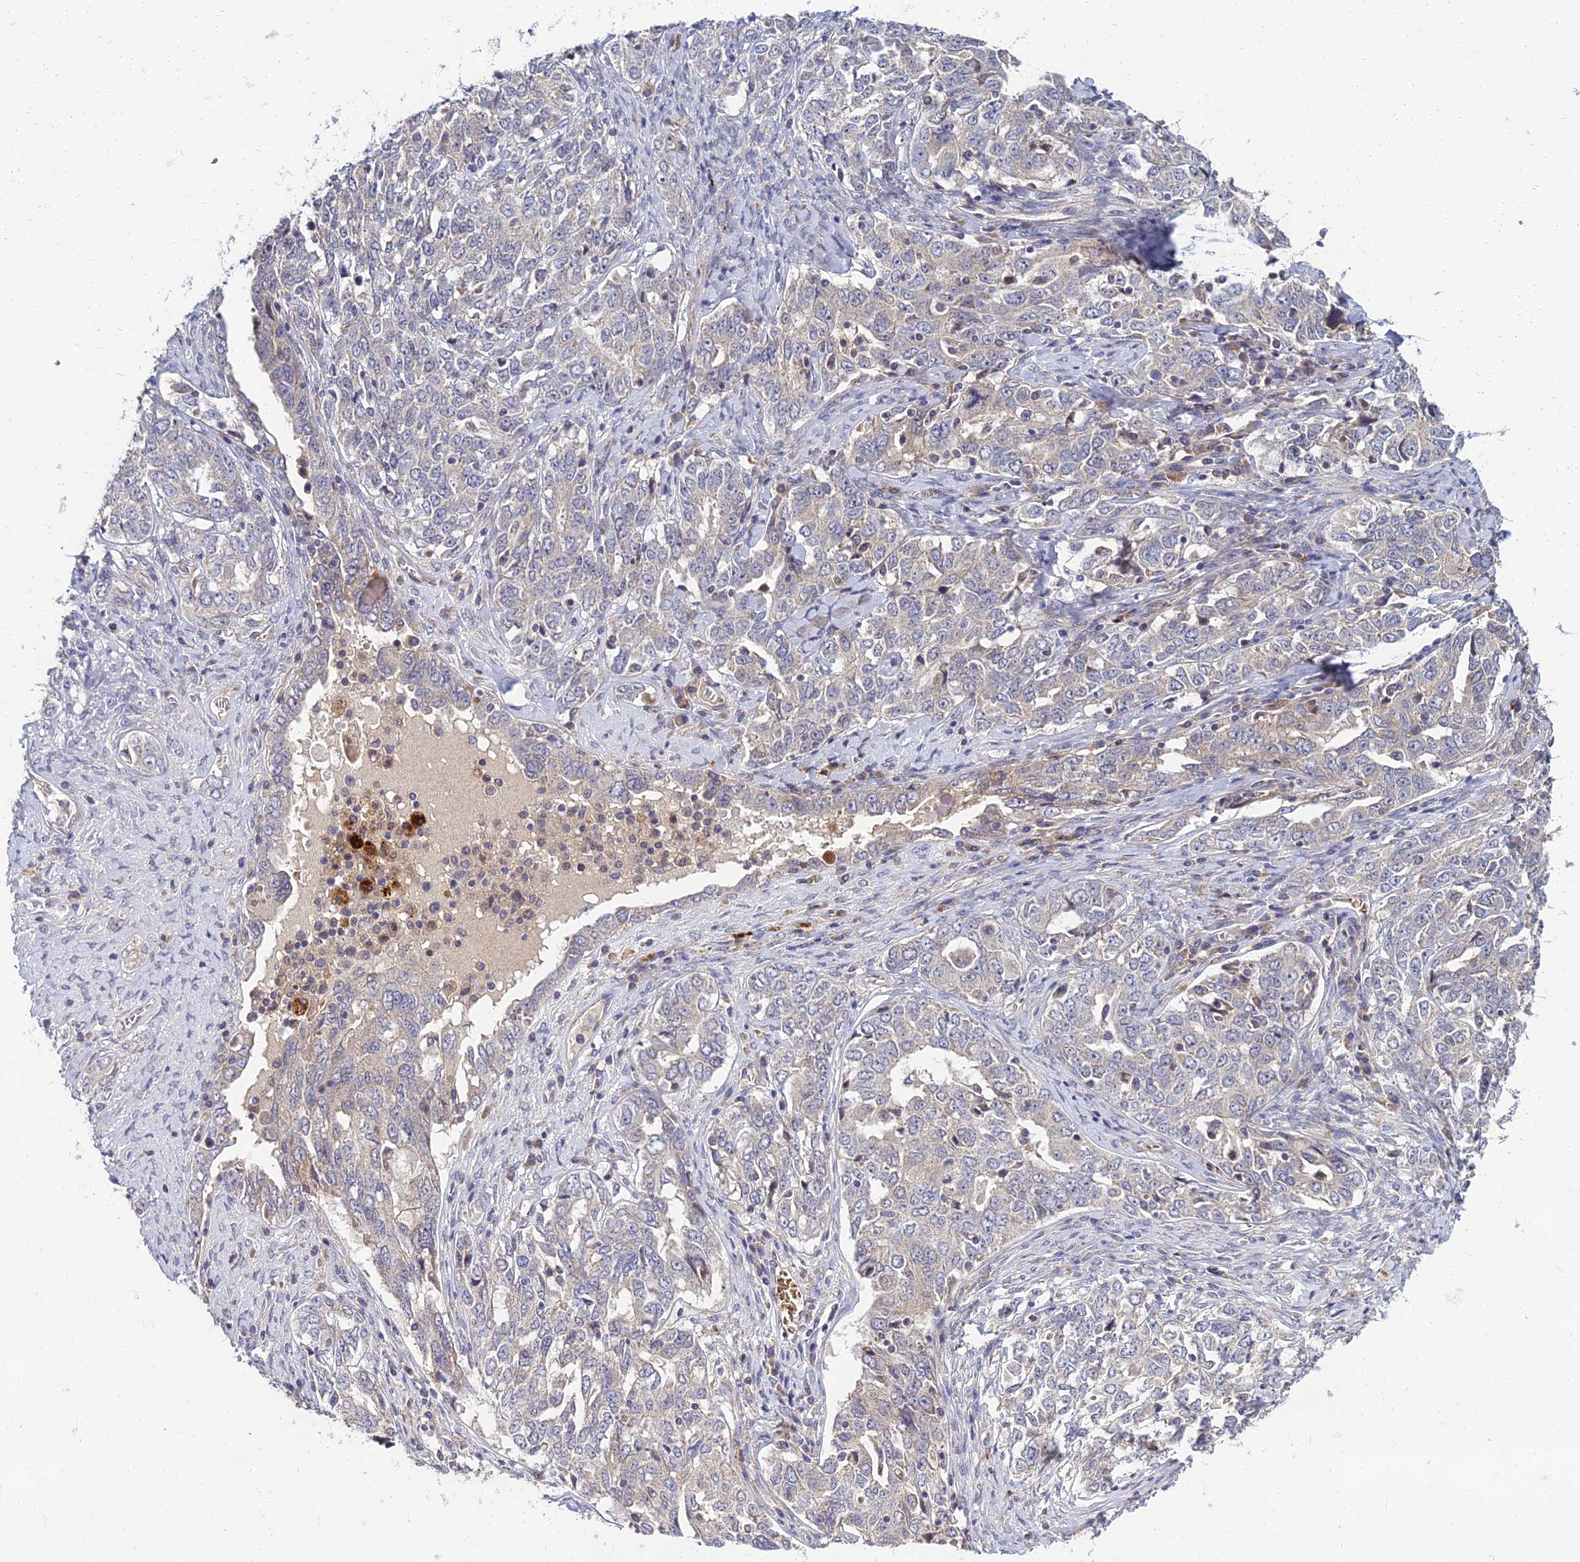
{"staining": {"intensity": "weak", "quantity": "<25%", "location": "cytoplasmic/membranous"}, "tissue": "ovarian cancer", "cell_type": "Tumor cells", "image_type": "cancer", "snomed": [{"axis": "morphology", "description": "Carcinoma, endometroid"}, {"axis": "topography", "description": "Ovary"}], "caption": "Tumor cells are negative for protein expression in human ovarian endometroid carcinoma.", "gene": "NPY", "patient": {"sex": "female", "age": 62}}